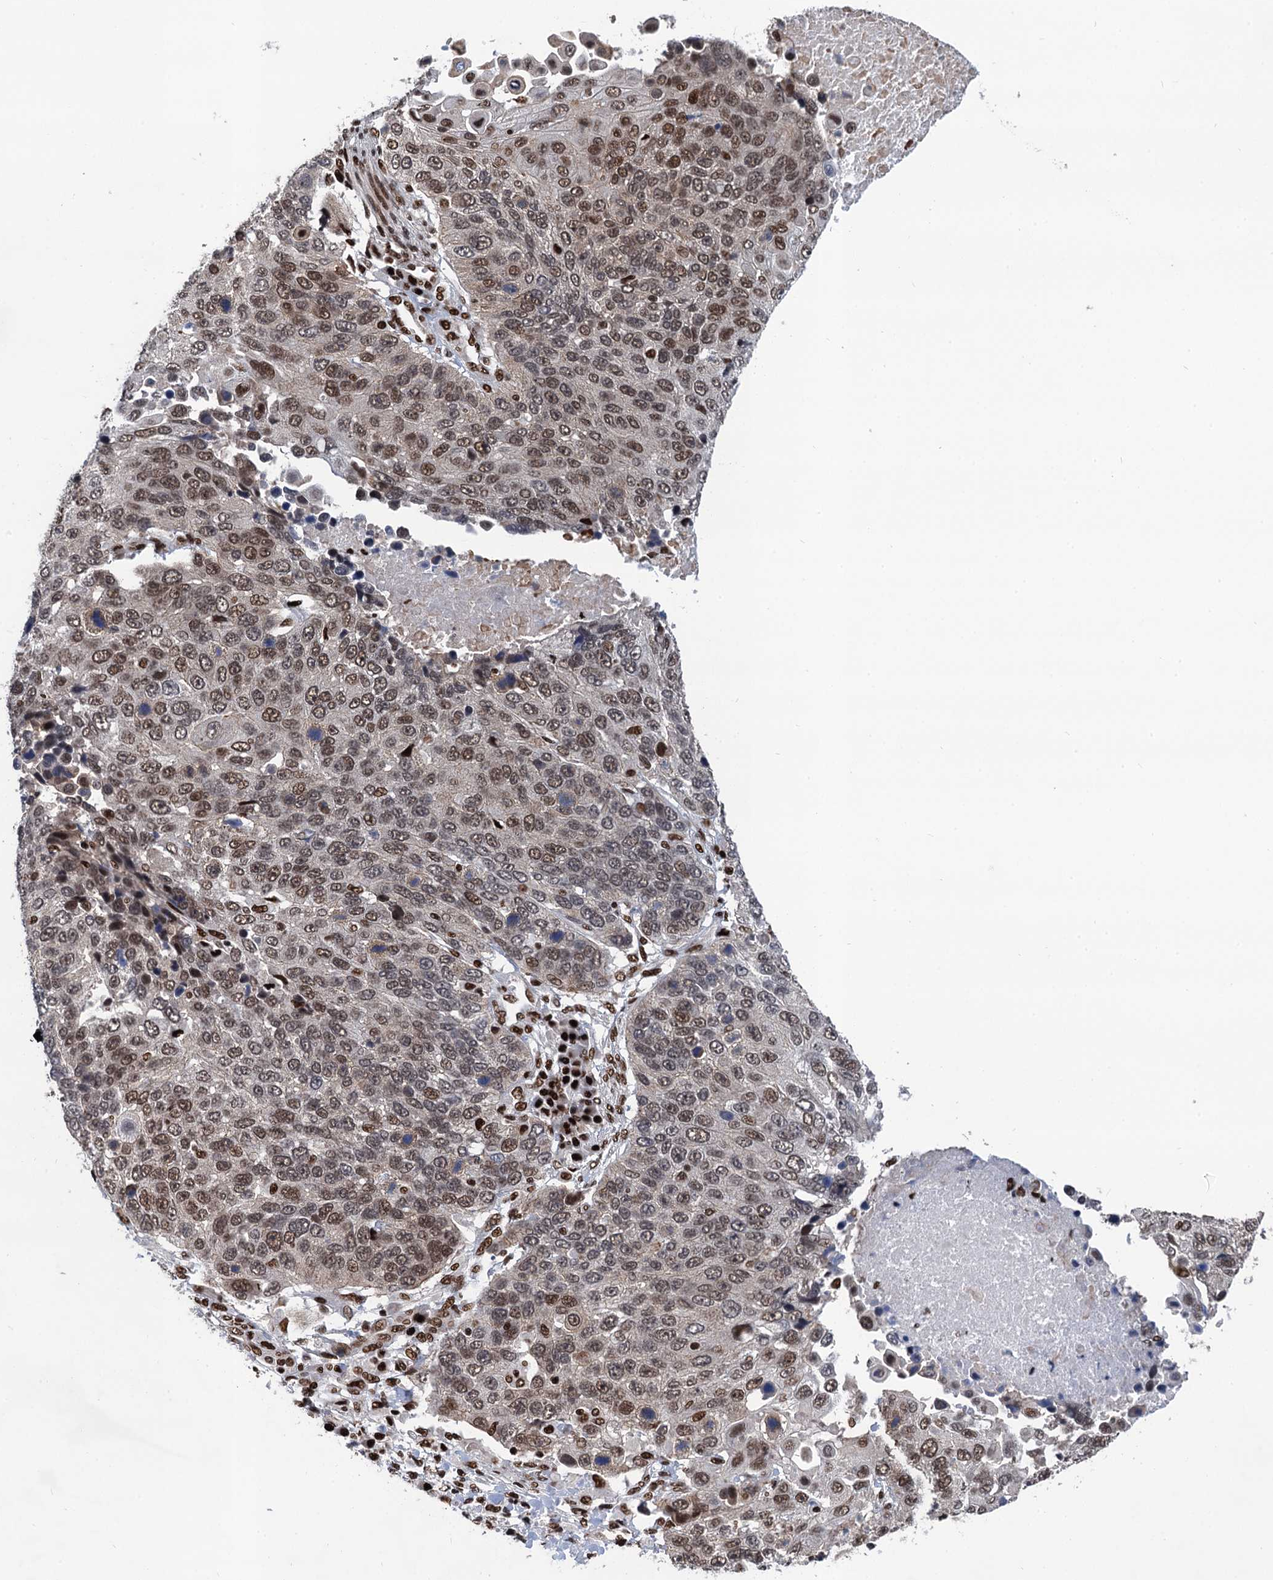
{"staining": {"intensity": "moderate", "quantity": "25%-75%", "location": "nuclear"}, "tissue": "lung cancer", "cell_type": "Tumor cells", "image_type": "cancer", "snomed": [{"axis": "morphology", "description": "Normal tissue, NOS"}, {"axis": "morphology", "description": "Squamous cell carcinoma, NOS"}, {"axis": "topography", "description": "Lymph node"}, {"axis": "topography", "description": "Lung"}], "caption": "A brown stain labels moderate nuclear expression of a protein in human lung cancer tumor cells.", "gene": "PPP4R1", "patient": {"sex": "male", "age": 66}}